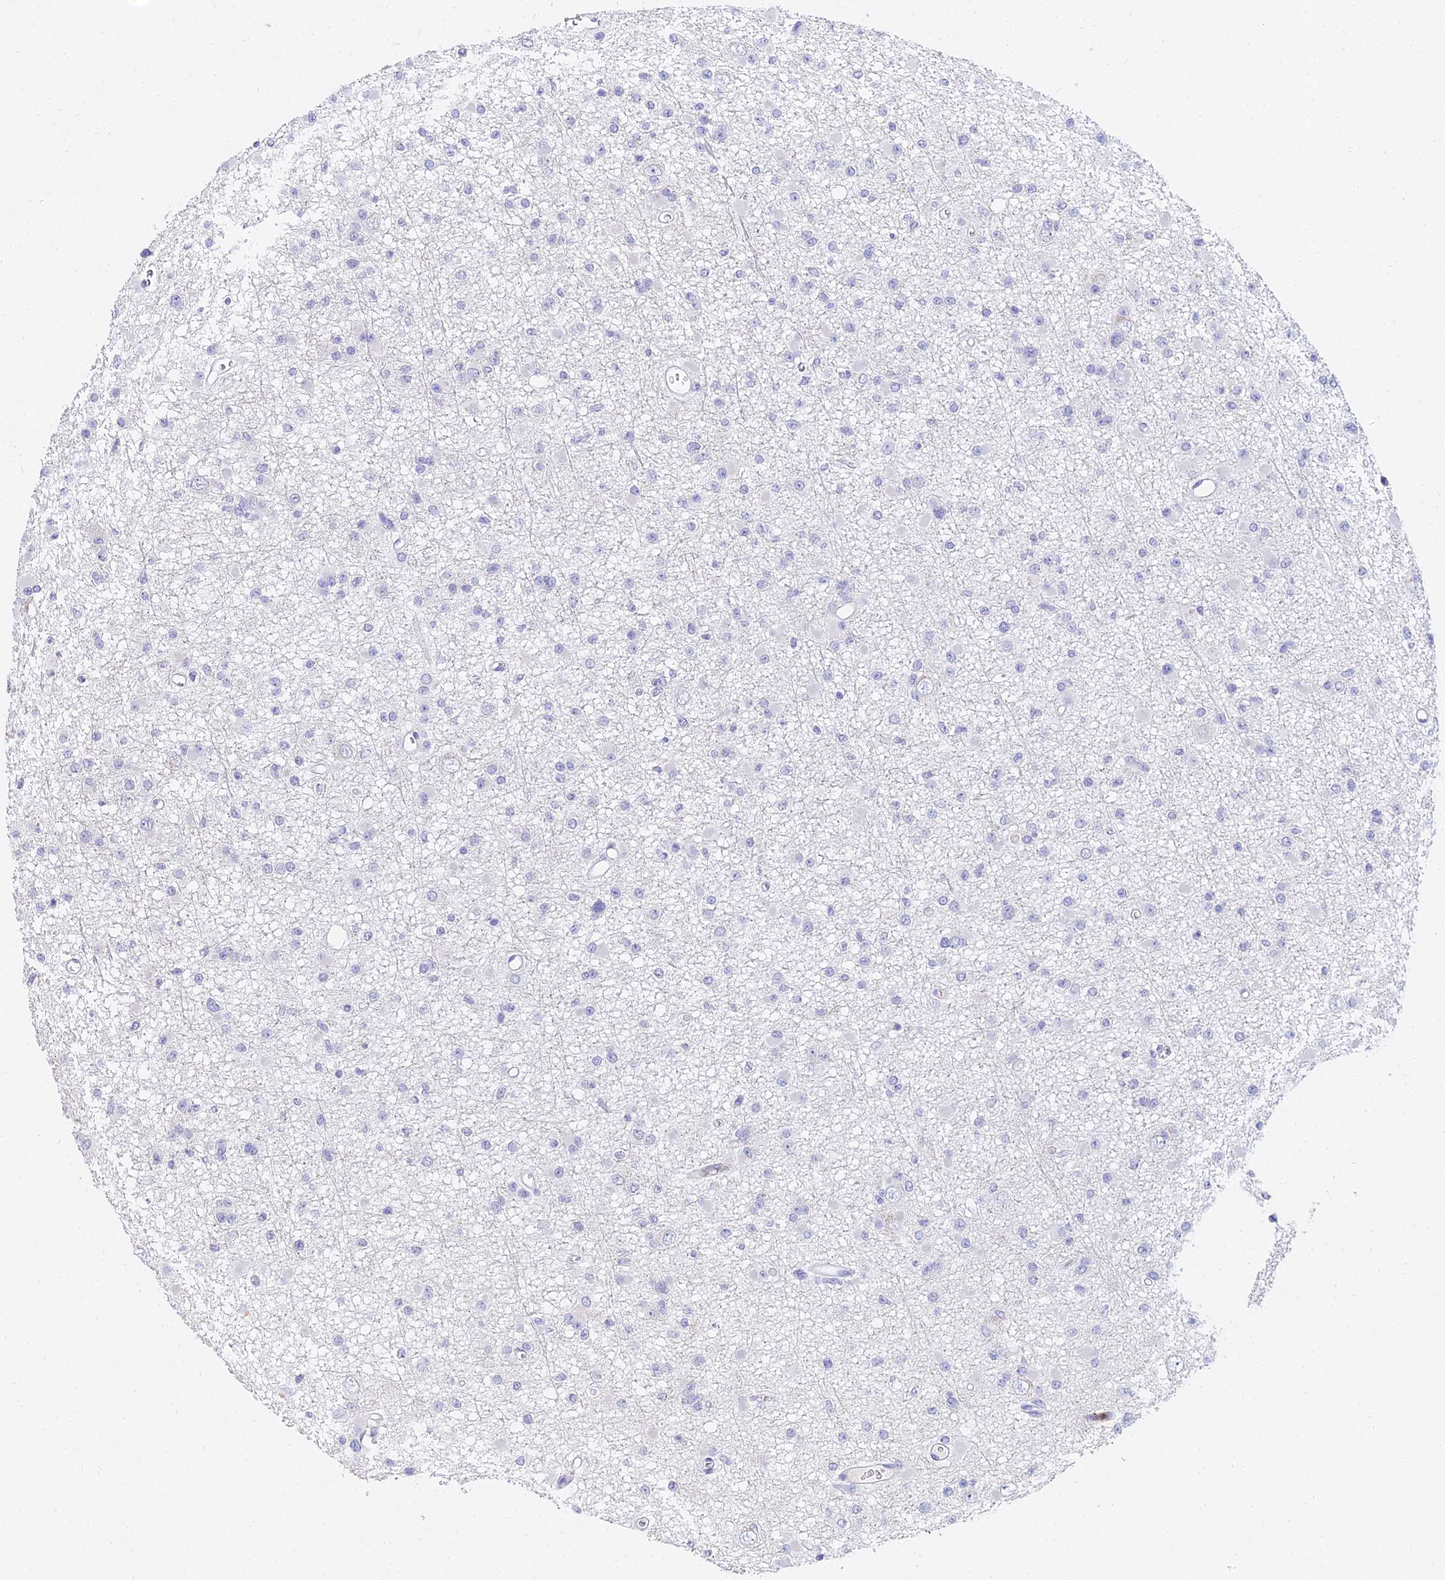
{"staining": {"intensity": "negative", "quantity": "none", "location": "none"}, "tissue": "glioma", "cell_type": "Tumor cells", "image_type": "cancer", "snomed": [{"axis": "morphology", "description": "Glioma, malignant, Low grade"}, {"axis": "topography", "description": "Brain"}], "caption": "High power microscopy image of an immunohistochemistry (IHC) photomicrograph of malignant glioma (low-grade), revealing no significant positivity in tumor cells.", "gene": "VWC2L", "patient": {"sex": "female", "age": 22}}